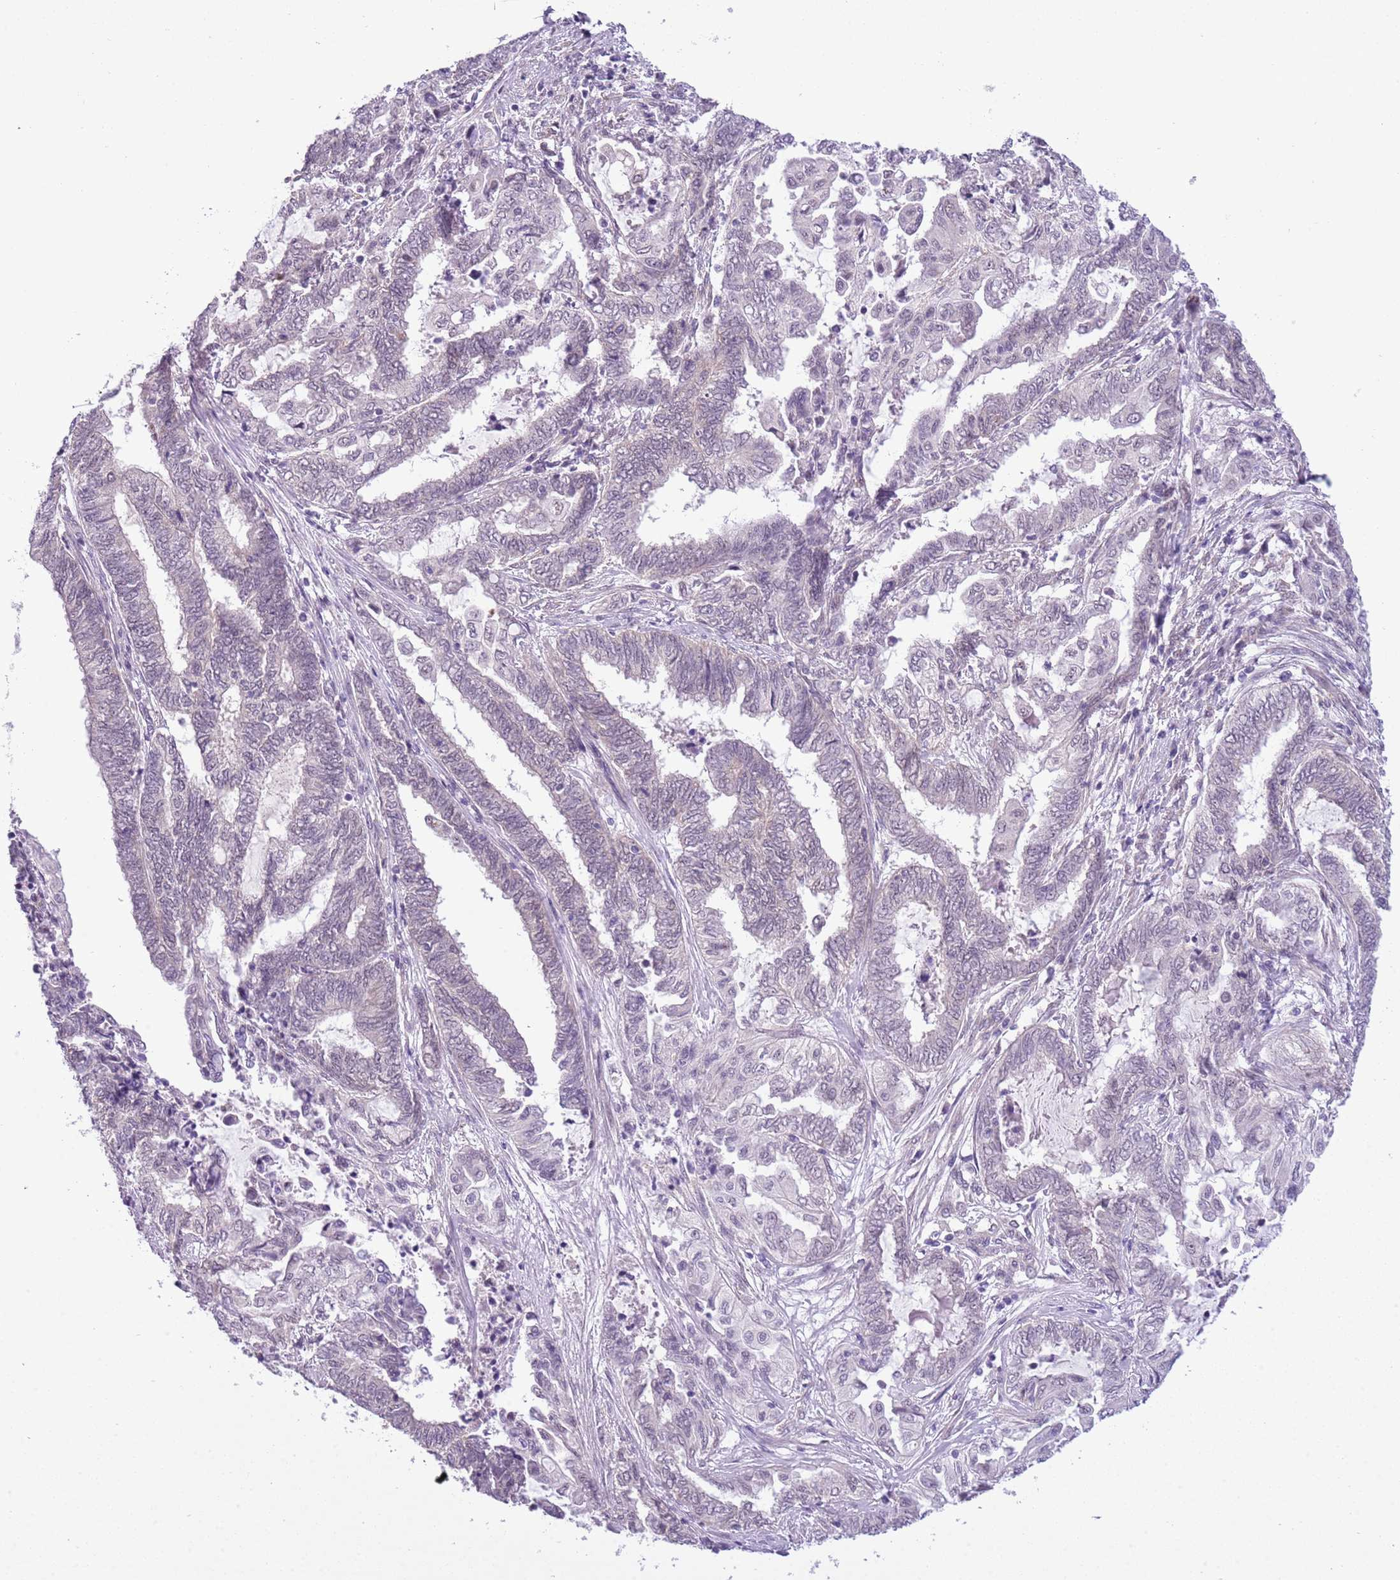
{"staining": {"intensity": "negative", "quantity": "none", "location": "none"}, "tissue": "endometrial cancer", "cell_type": "Tumor cells", "image_type": "cancer", "snomed": [{"axis": "morphology", "description": "Adenocarcinoma, NOS"}, {"axis": "topography", "description": "Uterus"}, {"axis": "topography", "description": "Endometrium"}], "caption": "Tumor cells are negative for protein expression in human endometrial cancer (adenocarcinoma).", "gene": "FAM120C", "patient": {"sex": "female", "age": 70}}